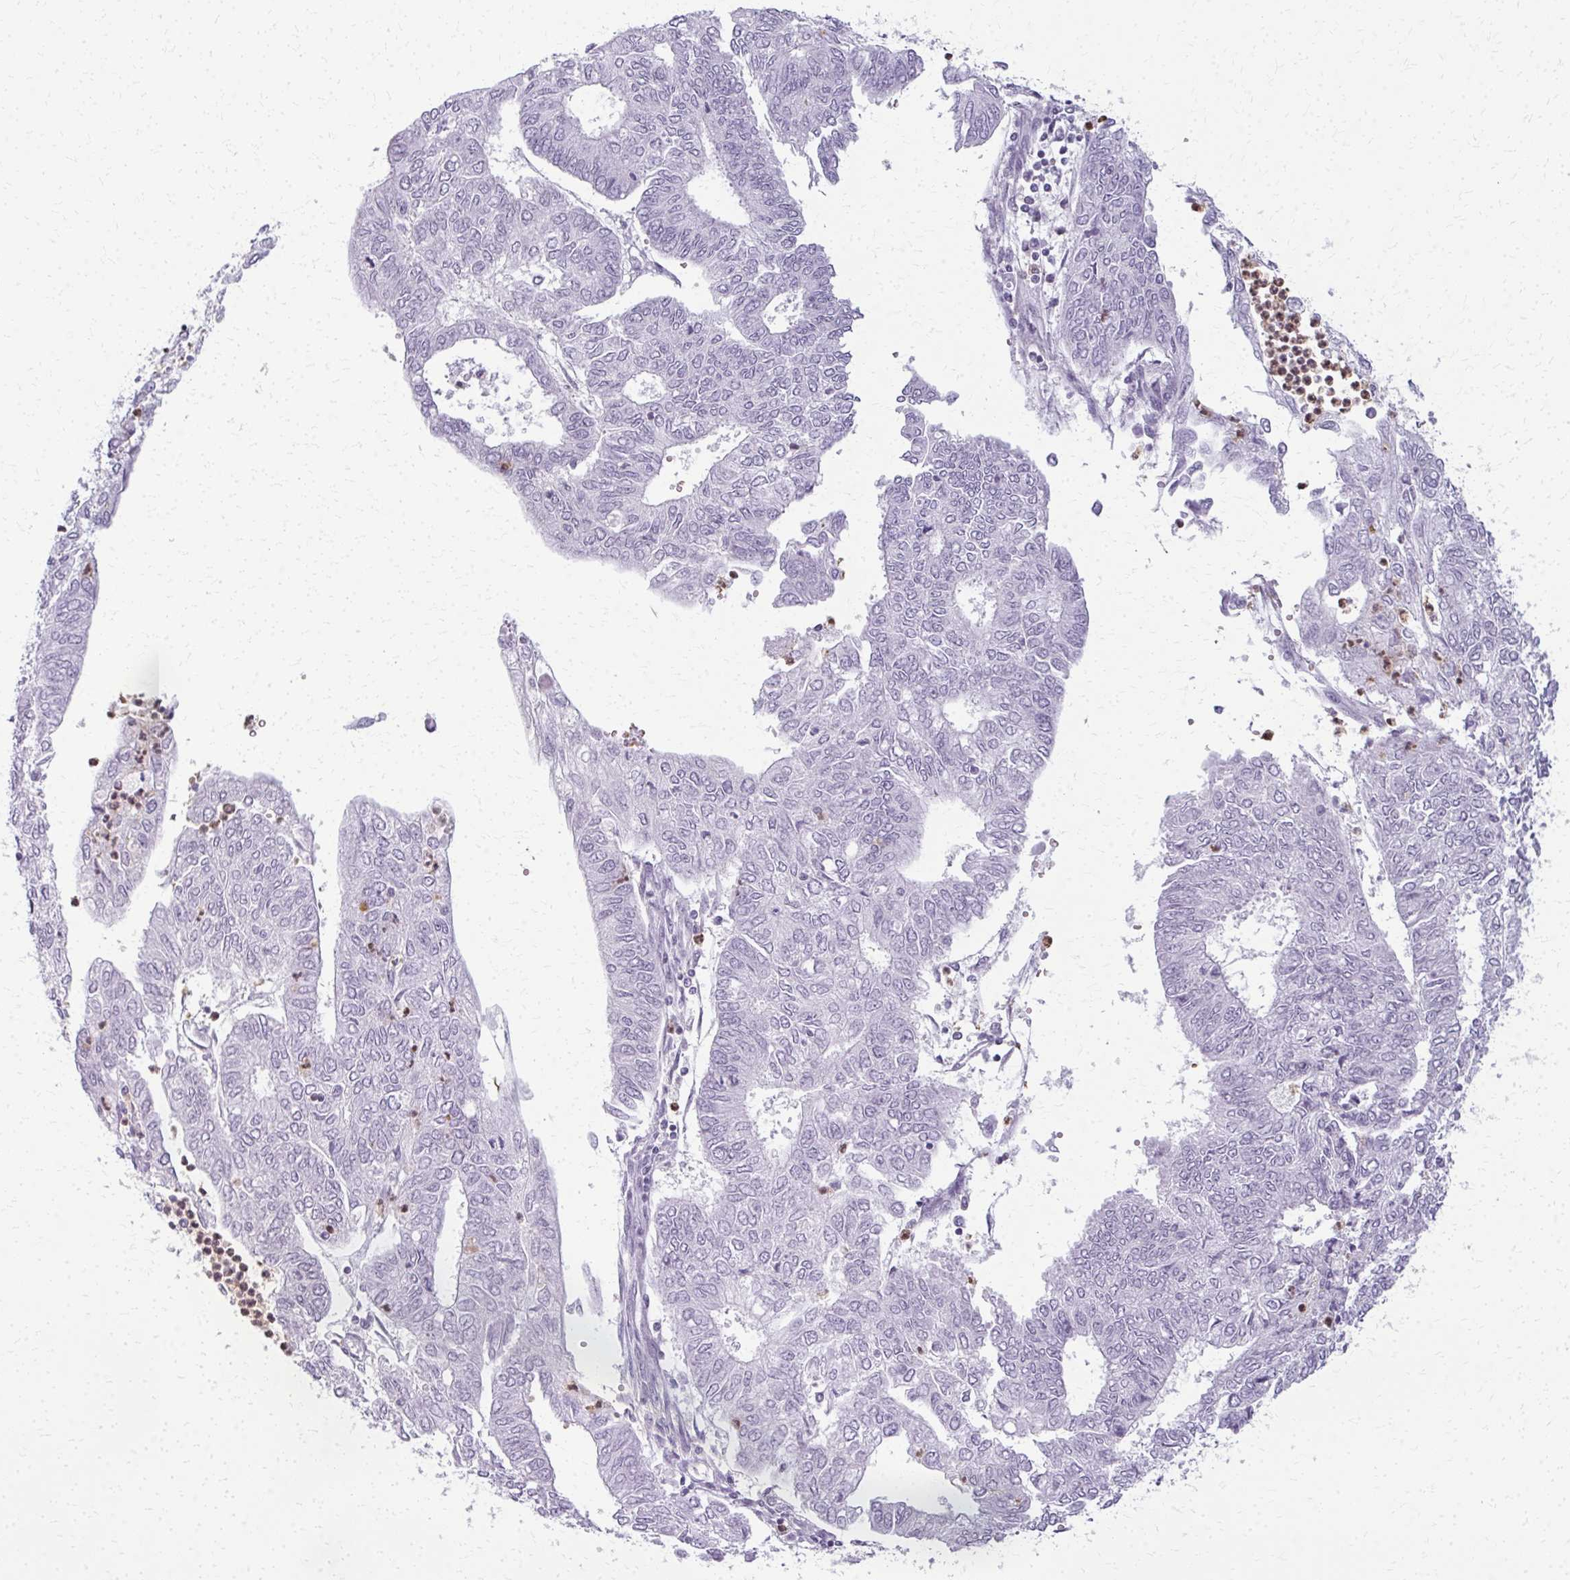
{"staining": {"intensity": "negative", "quantity": "none", "location": "none"}, "tissue": "endometrial cancer", "cell_type": "Tumor cells", "image_type": "cancer", "snomed": [{"axis": "morphology", "description": "Adenocarcinoma, NOS"}, {"axis": "topography", "description": "Endometrium"}], "caption": "A high-resolution micrograph shows immunohistochemistry (IHC) staining of endometrial adenocarcinoma, which shows no significant staining in tumor cells. (Stains: DAB (3,3'-diaminobenzidine) IHC with hematoxylin counter stain, Microscopy: brightfield microscopy at high magnification).", "gene": "CA3", "patient": {"sex": "female", "age": 68}}